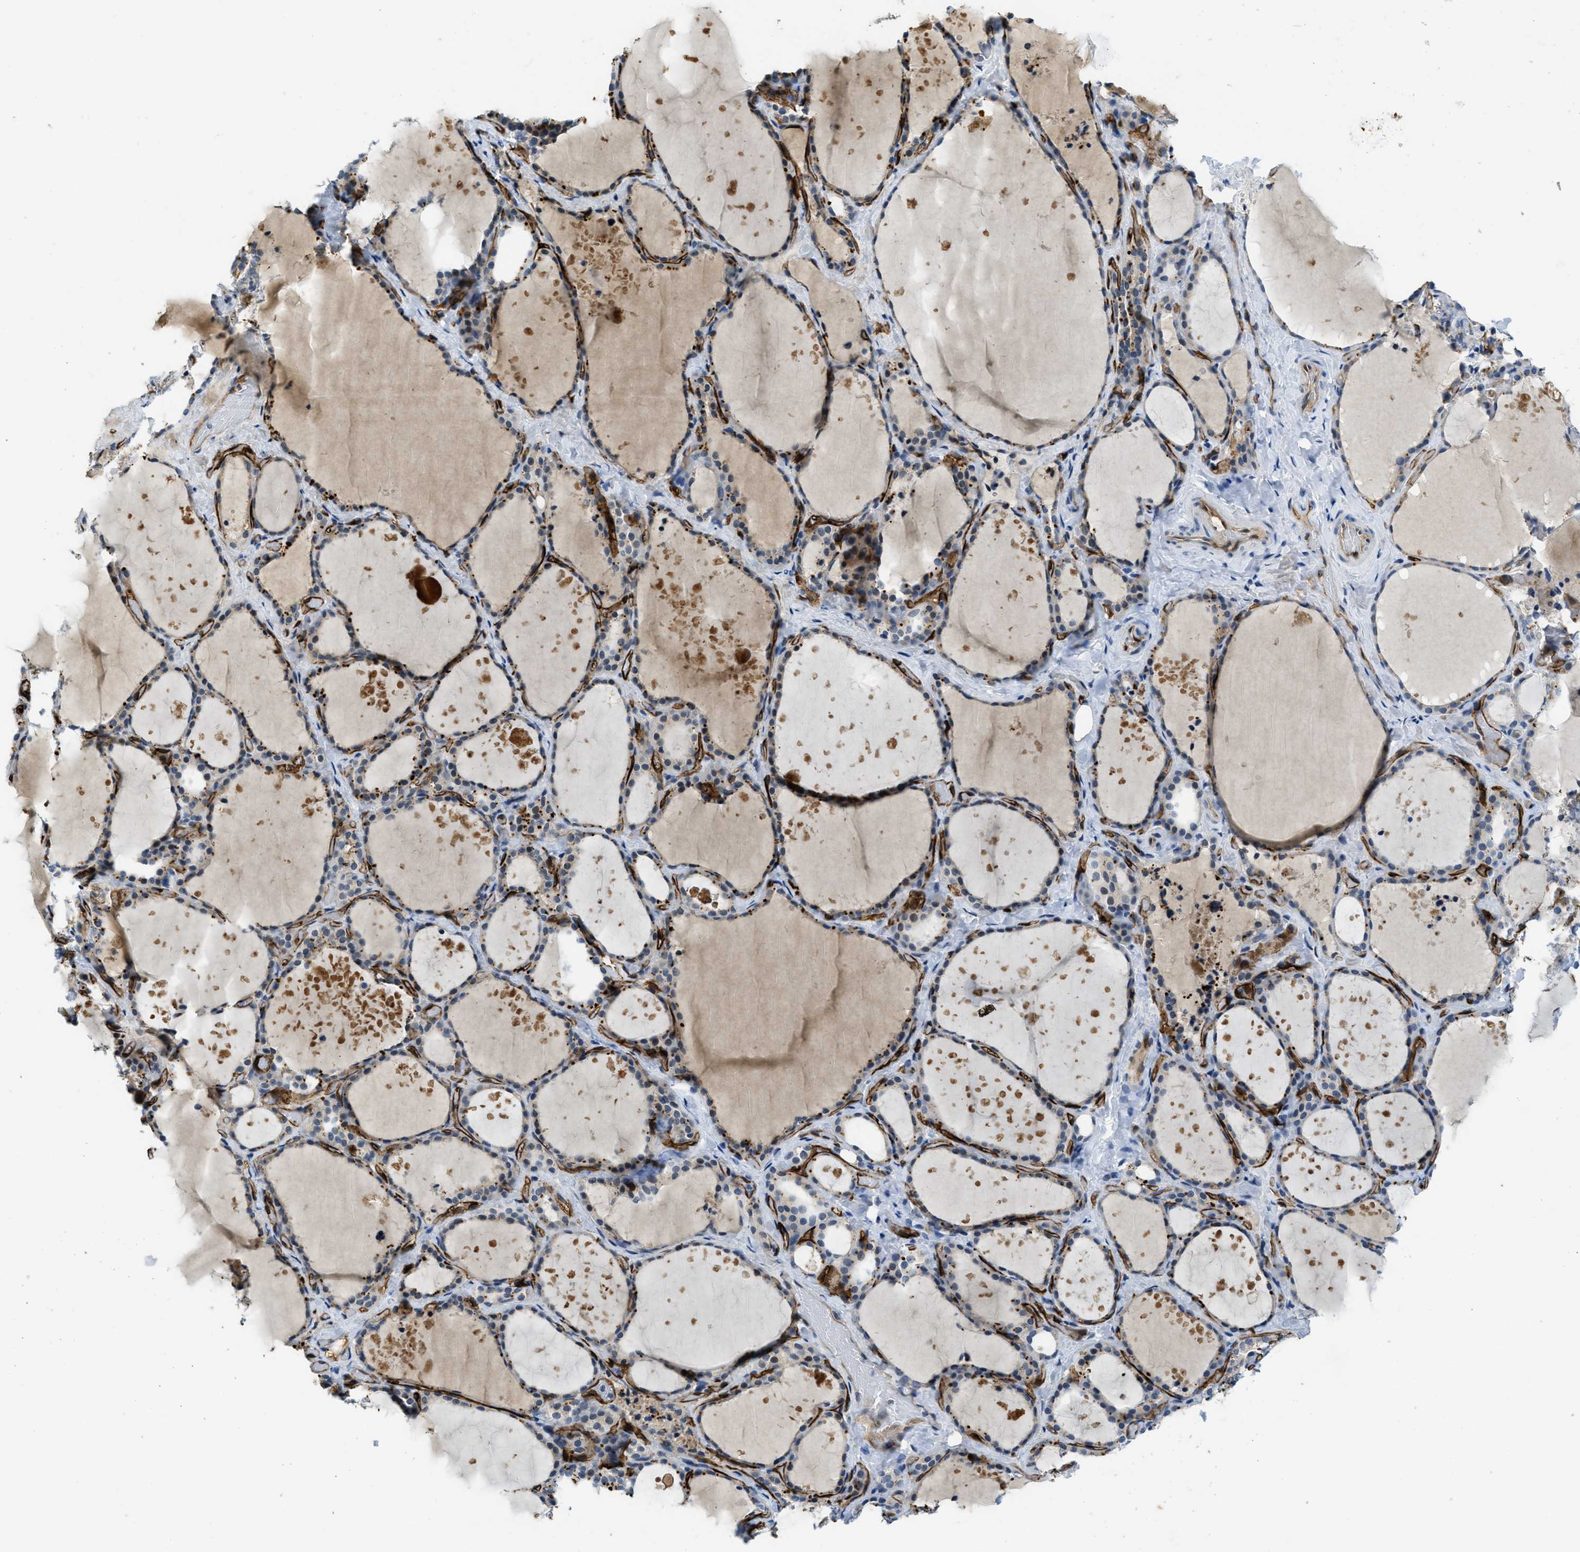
{"staining": {"intensity": "weak", "quantity": "<25%", "location": "cytoplasmic/membranous"}, "tissue": "thyroid gland", "cell_type": "Glandular cells", "image_type": "normal", "snomed": [{"axis": "morphology", "description": "Normal tissue, NOS"}, {"axis": "topography", "description": "Thyroid gland"}], "caption": "This is an immunohistochemistry (IHC) photomicrograph of normal thyroid gland. There is no staining in glandular cells.", "gene": "SLCO2A1", "patient": {"sex": "female", "age": 44}}